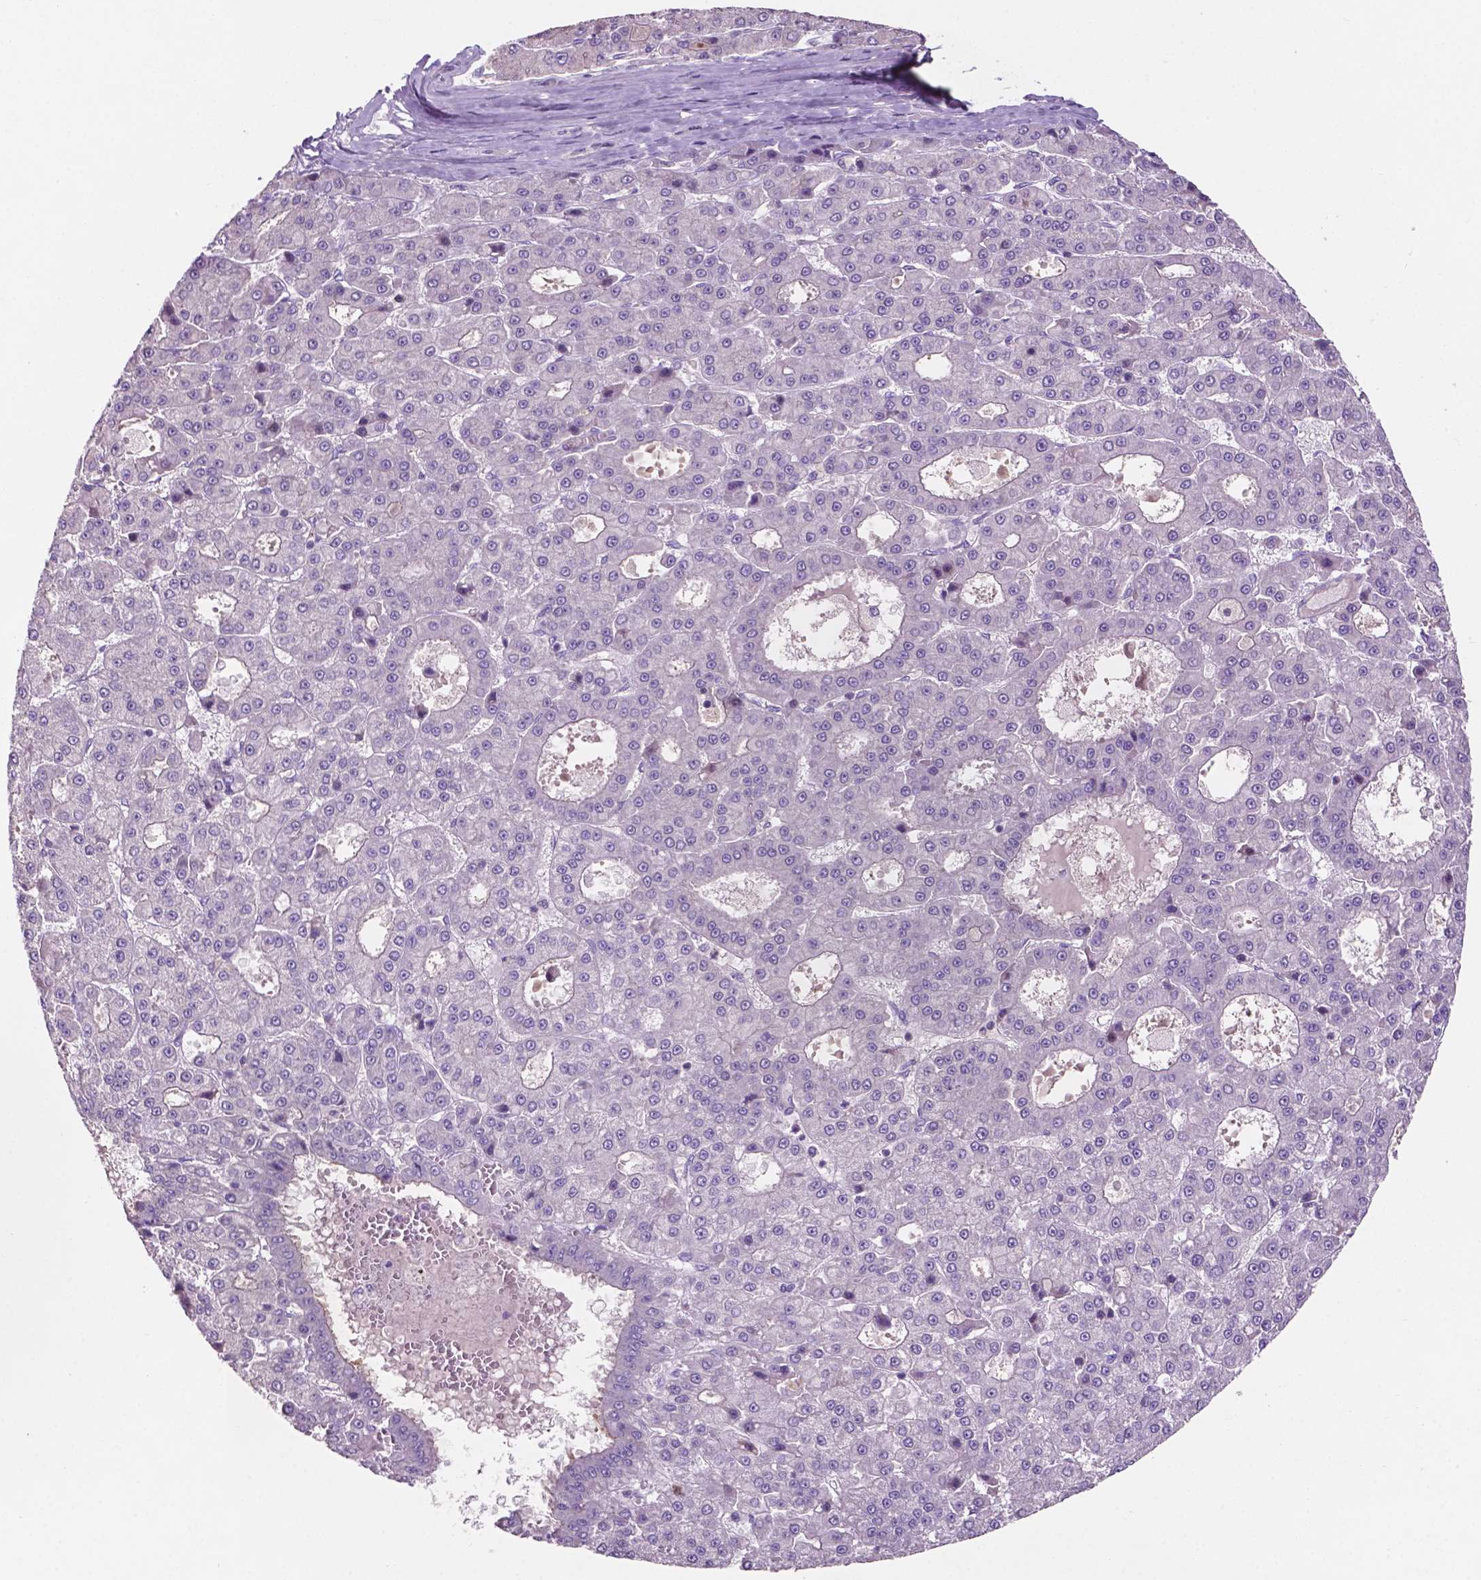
{"staining": {"intensity": "negative", "quantity": "none", "location": "none"}, "tissue": "liver cancer", "cell_type": "Tumor cells", "image_type": "cancer", "snomed": [{"axis": "morphology", "description": "Carcinoma, Hepatocellular, NOS"}, {"axis": "topography", "description": "Liver"}], "caption": "High magnification brightfield microscopy of liver hepatocellular carcinoma stained with DAB (3,3'-diaminobenzidine) (brown) and counterstained with hematoxylin (blue): tumor cells show no significant expression. The staining was performed using DAB (3,3'-diaminobenzidine) to visualize the protein expression in brown, while the nuclei were stained in blue with hematoxylin (Magnification: 20x).", "gene": "ARL5C", "patient": {"sex": "male", "age": 70}}